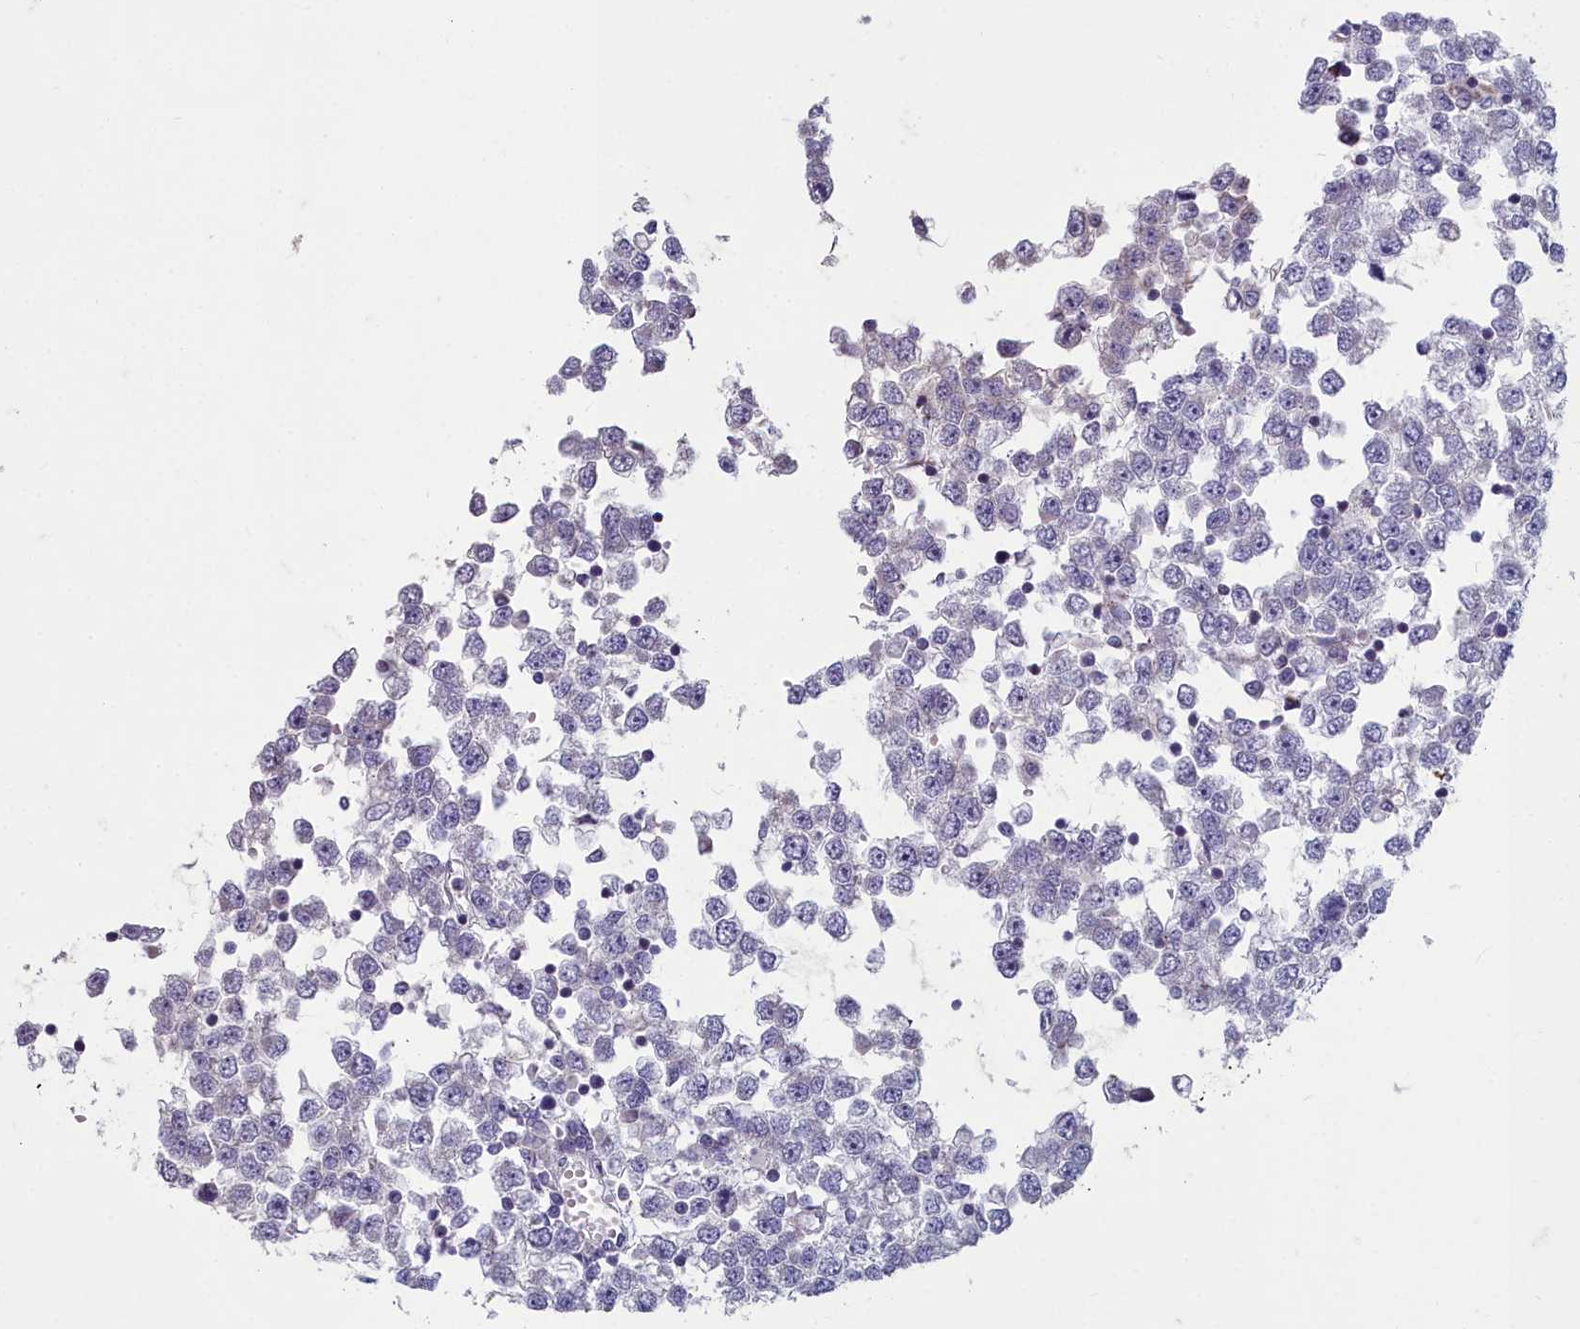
{"staining": {"intensity": "negative", "quantity": "none", "location": "none"}, "tissue": "testis cancer", "cell_type": "Tumor cells", "image_type": "cancer", "snomed": [{"axis": "morphology", "description": "Seminoma, NOS"}, {"axis": "topography", "description": "Testis"}], "caption": "Immunohistochemistry image of neoplastic tissue: testis cancer (seminoma) stained with DAB (3,3'-diaminobenzidine) displays no significant protein positivity in tumor cells.", "gene": "INSYN2A", "patient": {"sex": "male", "age": 65}}